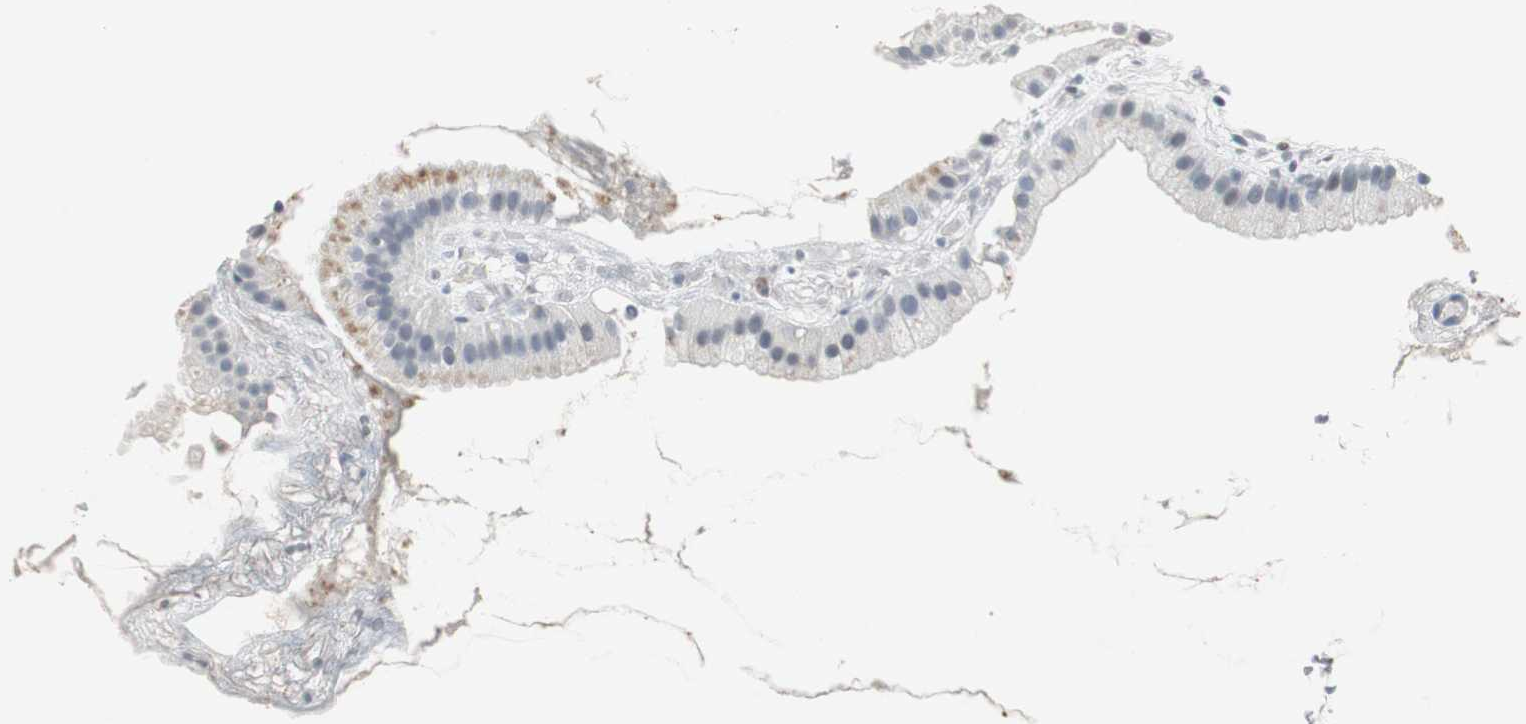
{"staining": {"intensity": "negative", "quantity": "none", "location": "none"}, "tissue": "gallbladder", "cell_type": "Glandular cells", "image_type": "normal", "snomed": [{"axis": "morphology", "description": "Normal tissue, NOS"}, {"axis": "topography", "description": "Gallbladder"}], "caption": "IHC of unremarkable gallbladder demonstrates no staining in glandular cells.", "gene": "ELK1", "patient": {"sex": "female", "age": 64}}